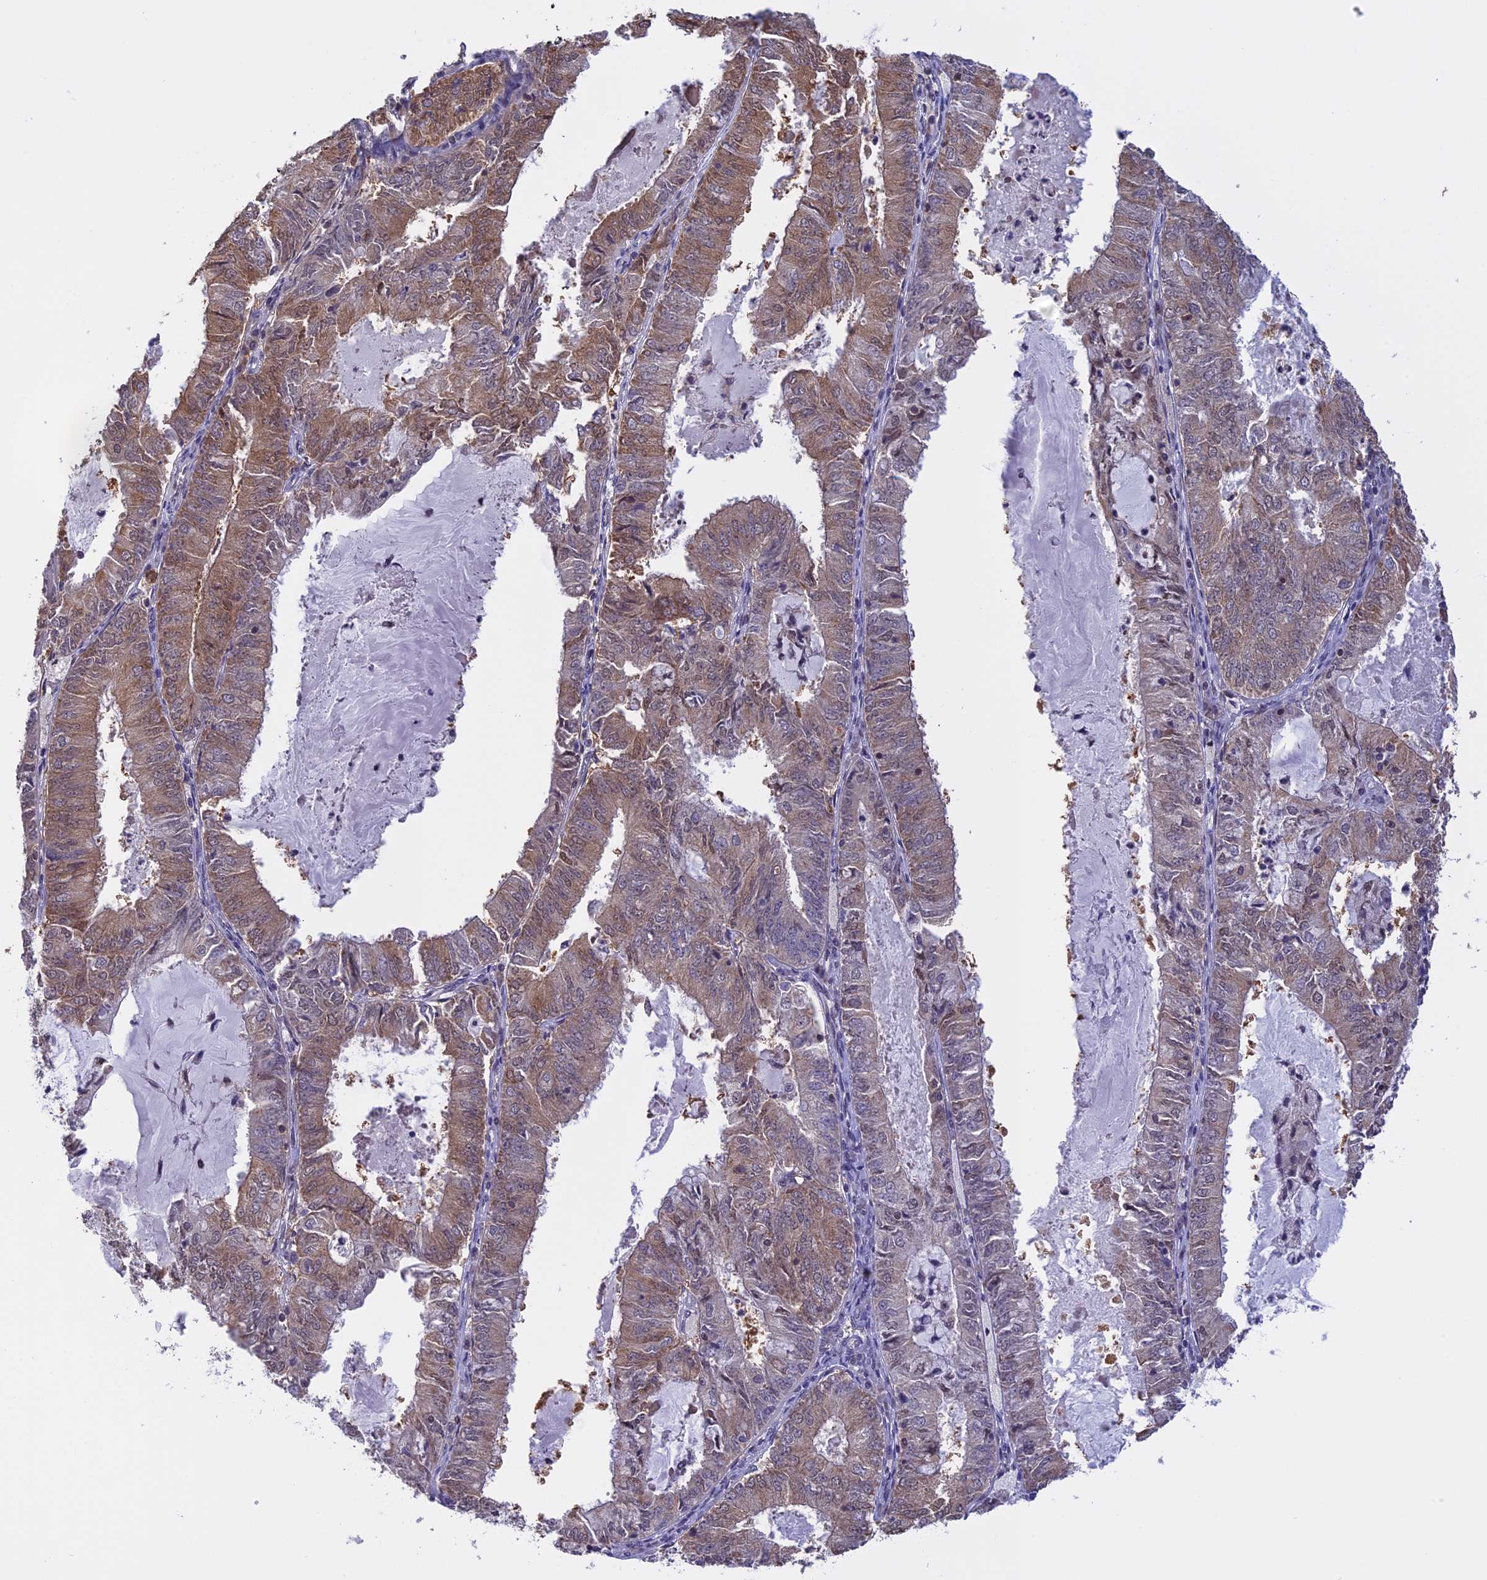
{"staining": {"intensity": "weak", "quantity": ">75%", "location": "cytoplasmic/membranous,nuclear"}, "tissue": "endometrial cancer", "cell_type": "Tumor cells", "image_type": "cancer", "snomed": [{"axis": "morphology", "description": "Adenocarcinoma, NOS"}, {"axis": "topography", "description": "Endometrium"}], "caption": "Immunohistochemistry (IHC) micrograph of neoplastic tissue: human adenocarcinoma (endometrial) stained using immunohistochemistry demonstrates low levels of weak protein expression localized specifically in the cytoplasmic/membranous and nuclear of tumor cells, appearing as a cytoplasmic/membranous and nuclear brown color.", "gene": "IZUMO2", "patient": {"sex": "female", "age": 57}}